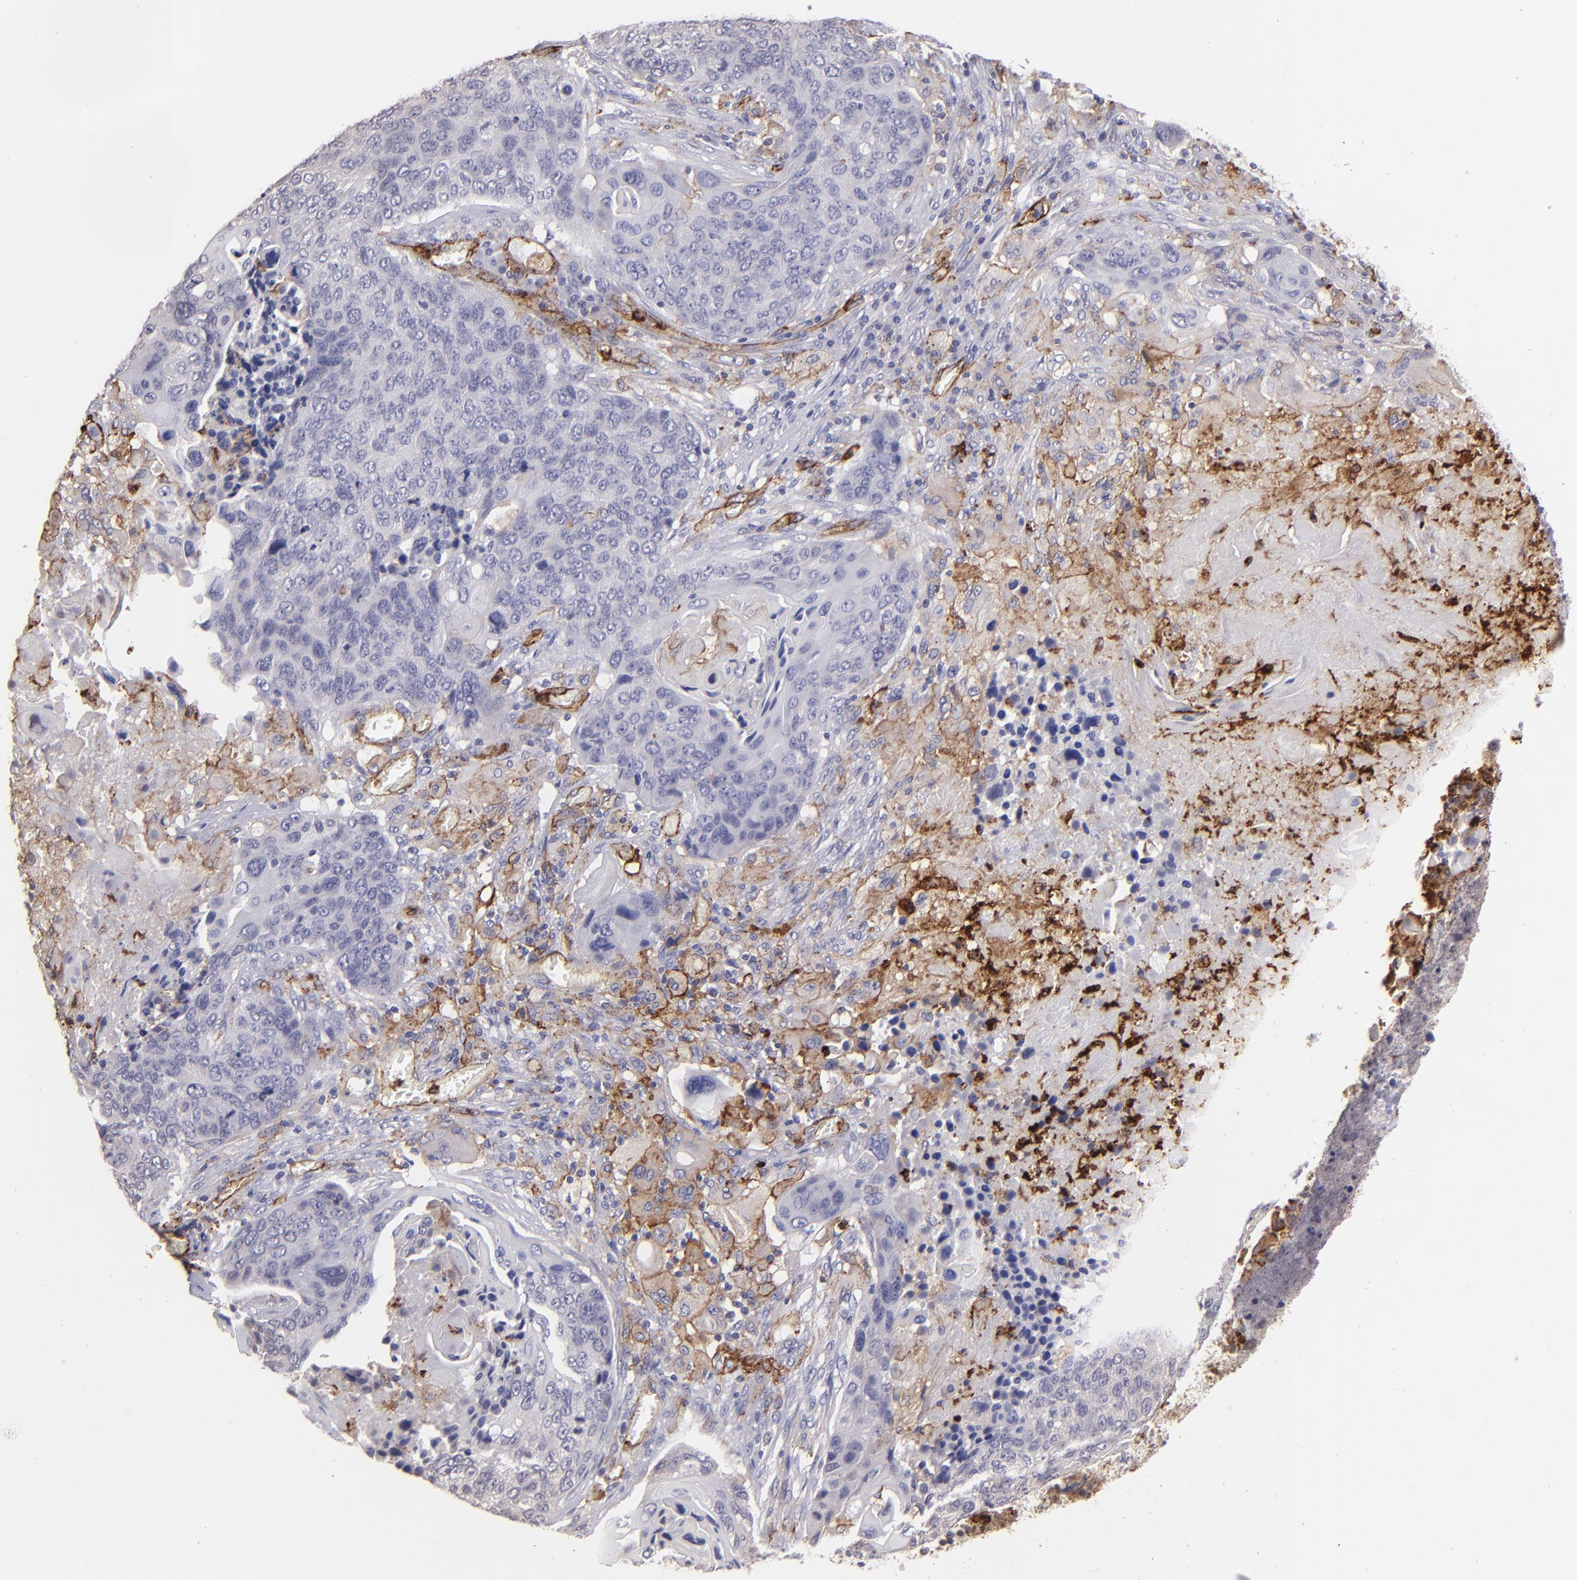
{"staining": {"intensity": "negative", "quantity": "none", "location": "none"}, "tissue": "lung cancer", "cell_type": "Tumor cells", "image_type": "cancer", "snomed": [{"axis": "morphology", "description": "Squamous cell carcinoma, NOS"}, {"axis": "topography", "description": "Lung"}], "caption": "Micrograph shows no significant protein positivity in tumor cells of lung squamous cell carcinoma.", "gene": "DYSF", "patient": {"sex": "male", "age": 68}}